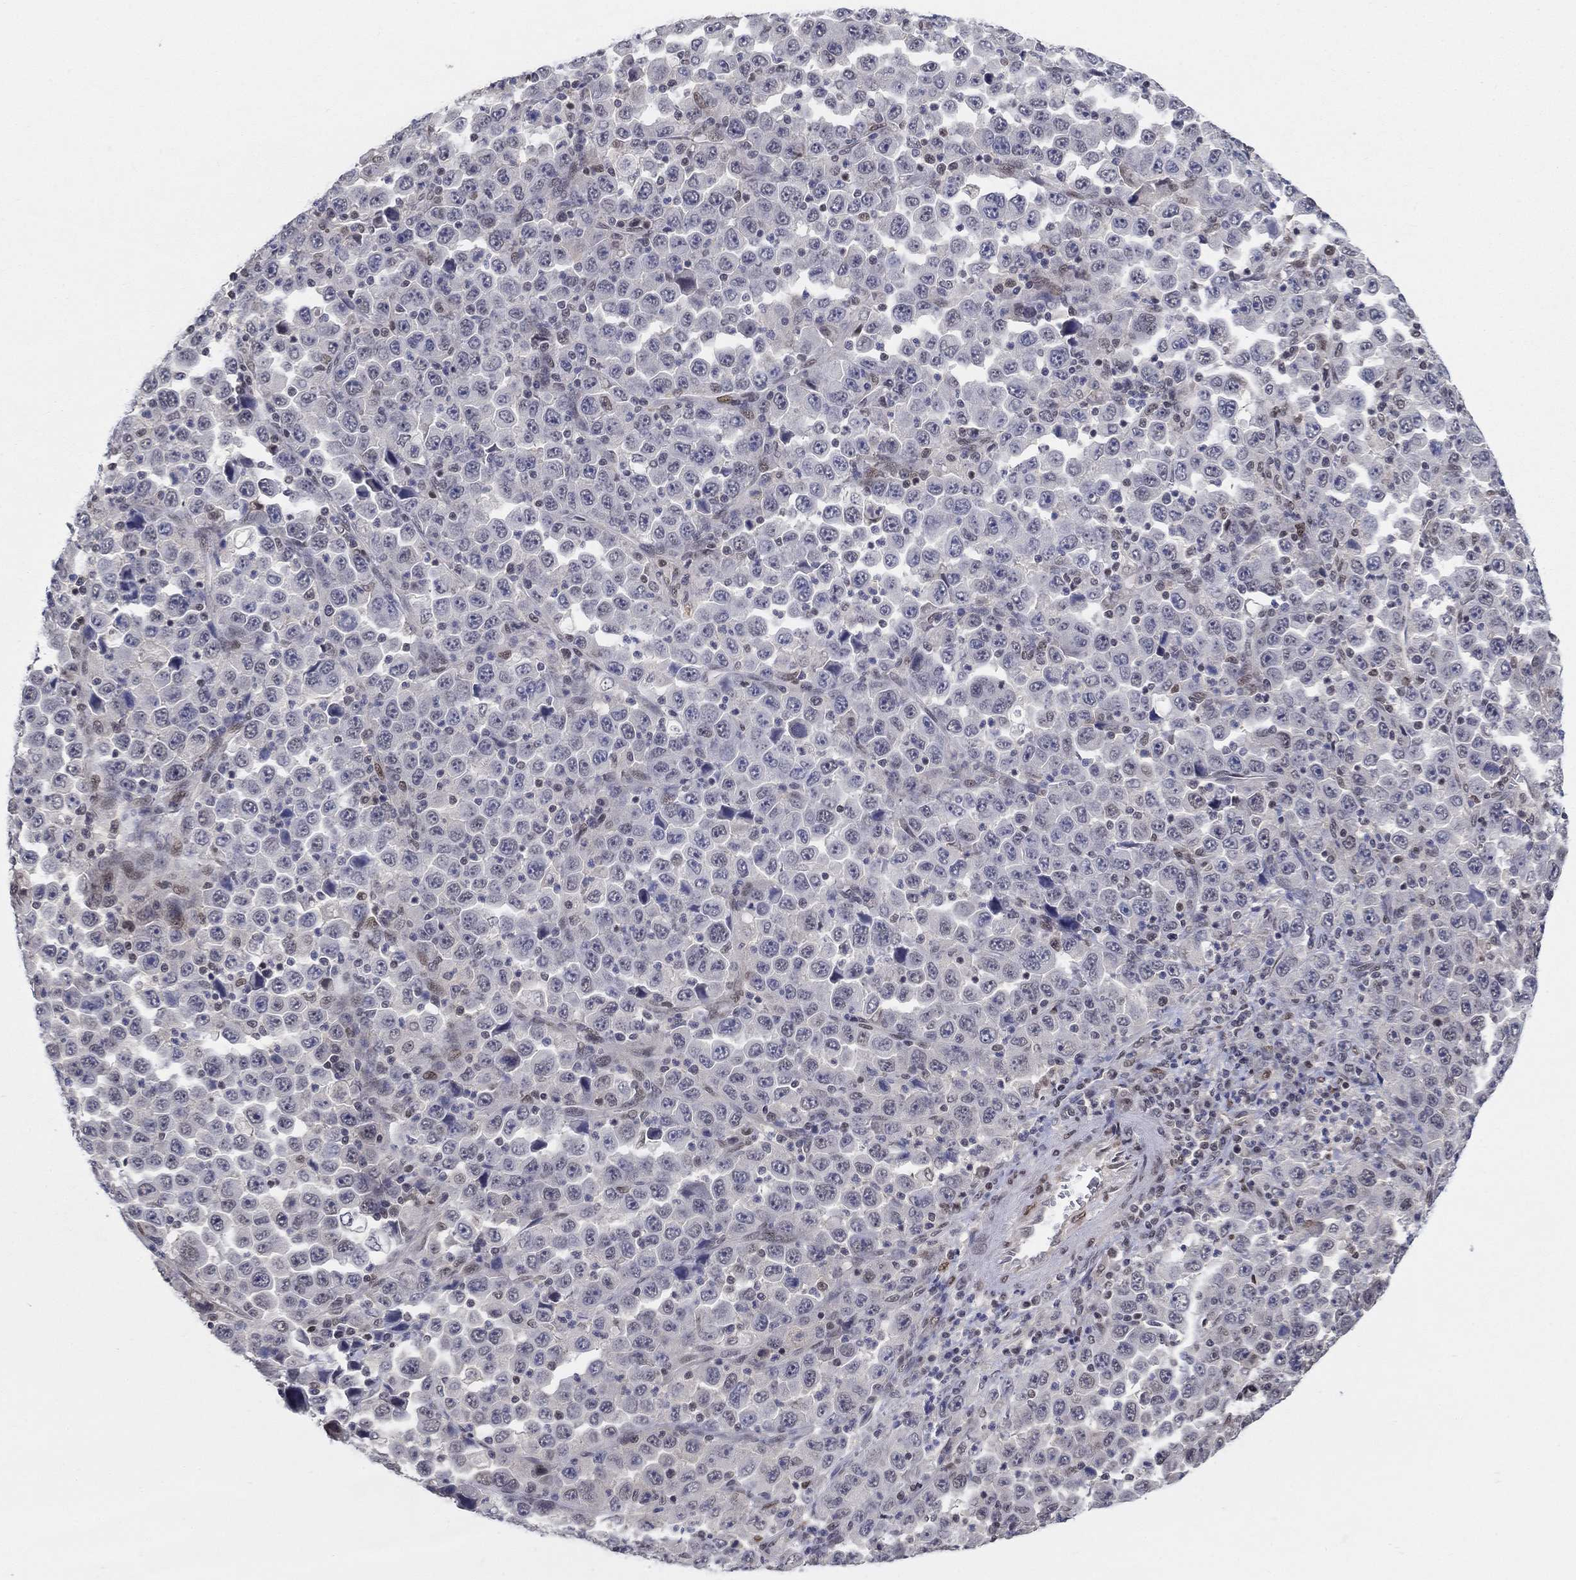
{"staining": {"intensity": "negative", "quantity": "none", "location": "none"}, "tissue": "stomach cancer", "cell_type": "Tumor cells", "image_type": "cancer", "snomed": [{"axis": "morphology", "description": "Normal tissue, NOS"}, {"axis": "morphology", "description": "Adenocarcinoma, NOS"}, {"axis": "topography", "description": "Stomach, upper"}, {"axis": "topography", "description": "Stomach"}], "caption": "DAB immunohistochemical staining of human adenocarcinoma (stomach) reveals no significant staining in tumor cells.", "gene": "CENPE", "patient": {"sex": "male", "age": 59}}